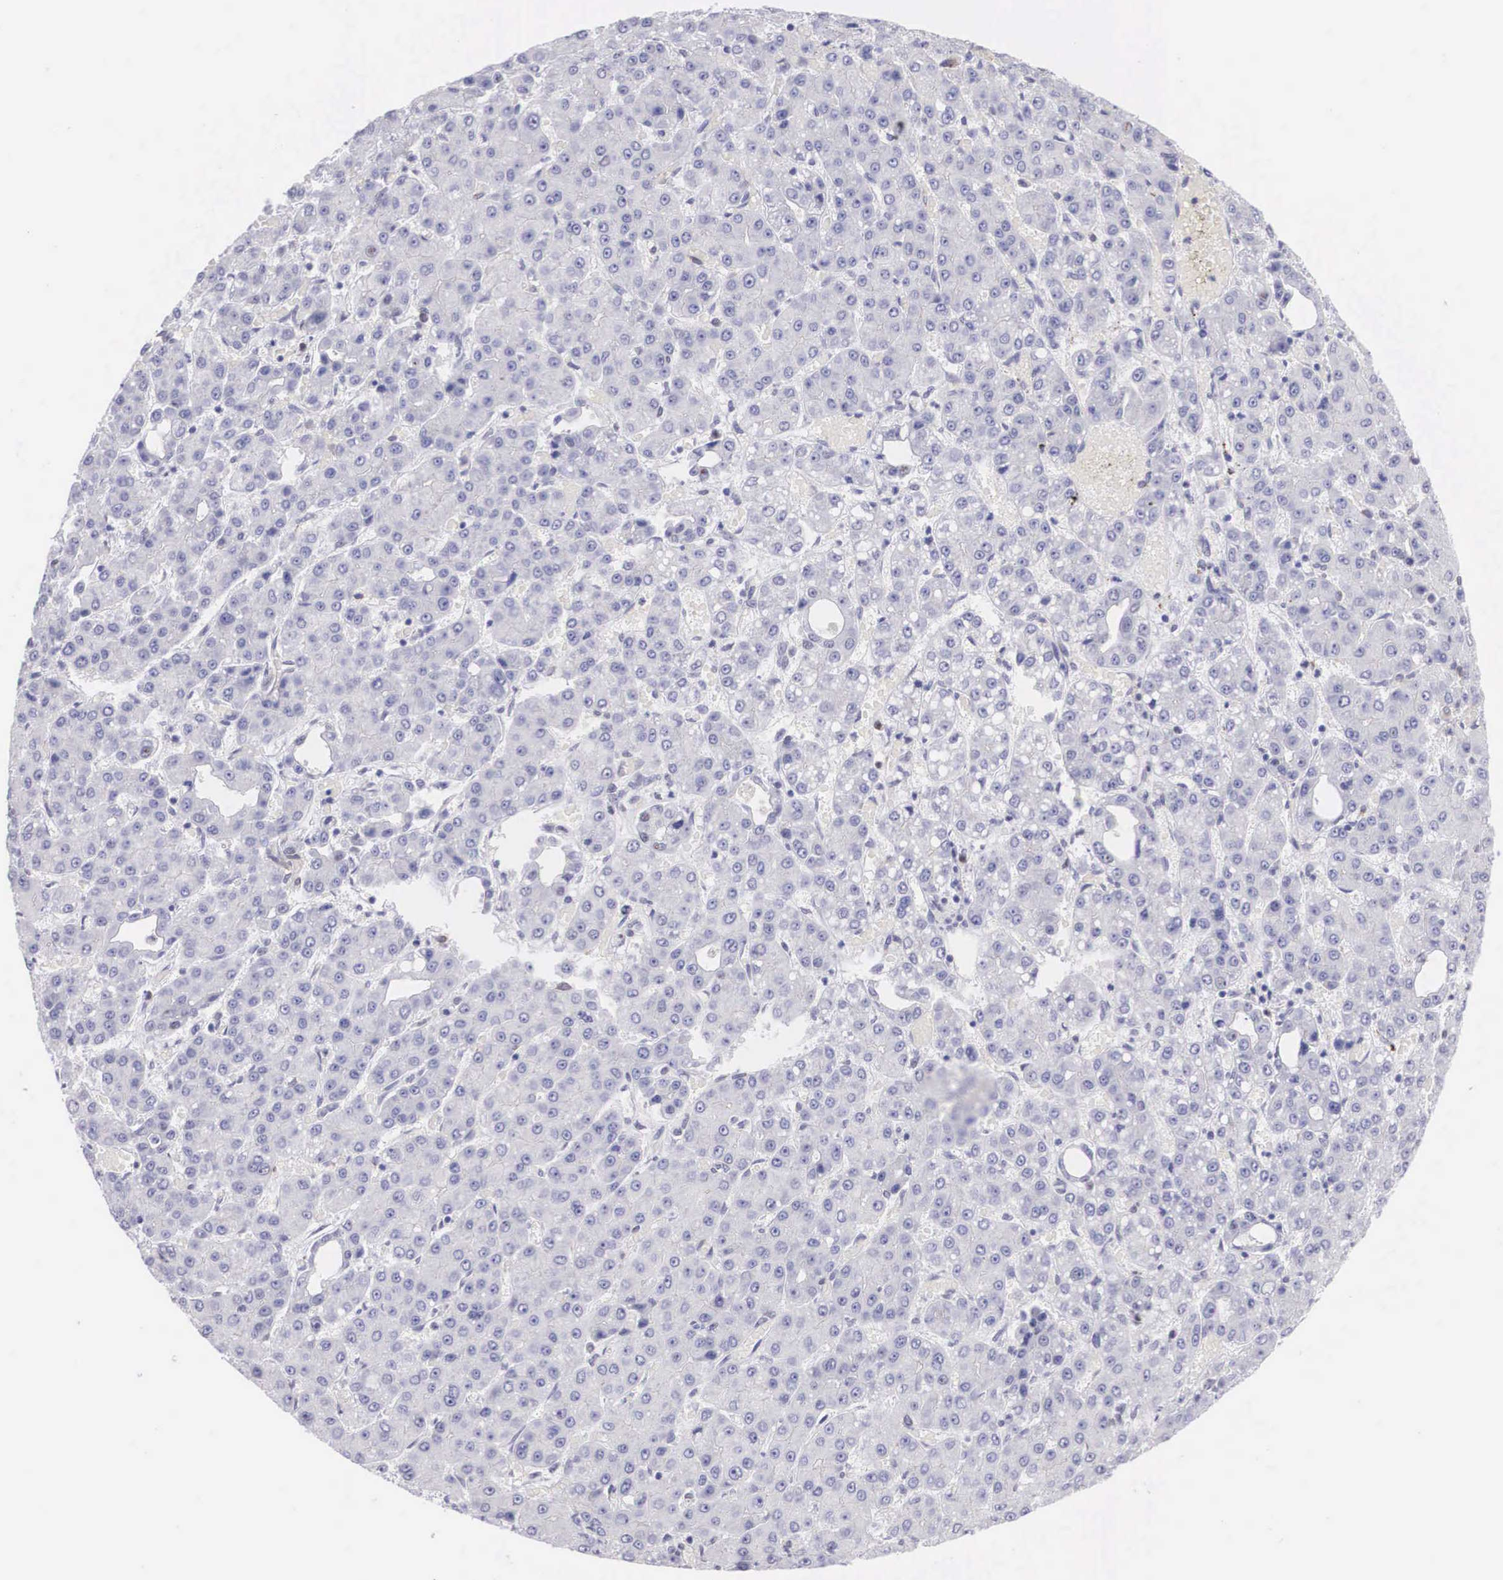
{"staining": {"intensity": "negative", "quantity": "none", "location": "none"}, "tissue": "liver cancer", "cell_type": "Tumor cells", "image_type": "cancer", "snomed": [{"axis": "morphology", "description": "Carcinoma, Hepatocellular, NOS"}, {"axis": "topography", "description": "Liver"}], "caption": "This histopathology image is of liver hepatocellular carcinoma stained with IHC to label a protein in brown with the nuclei are counter-stained blue. There is no positivity in tumor cells.", "gene": "ETV6", "patient": {"sex": "male", "age": 69}}